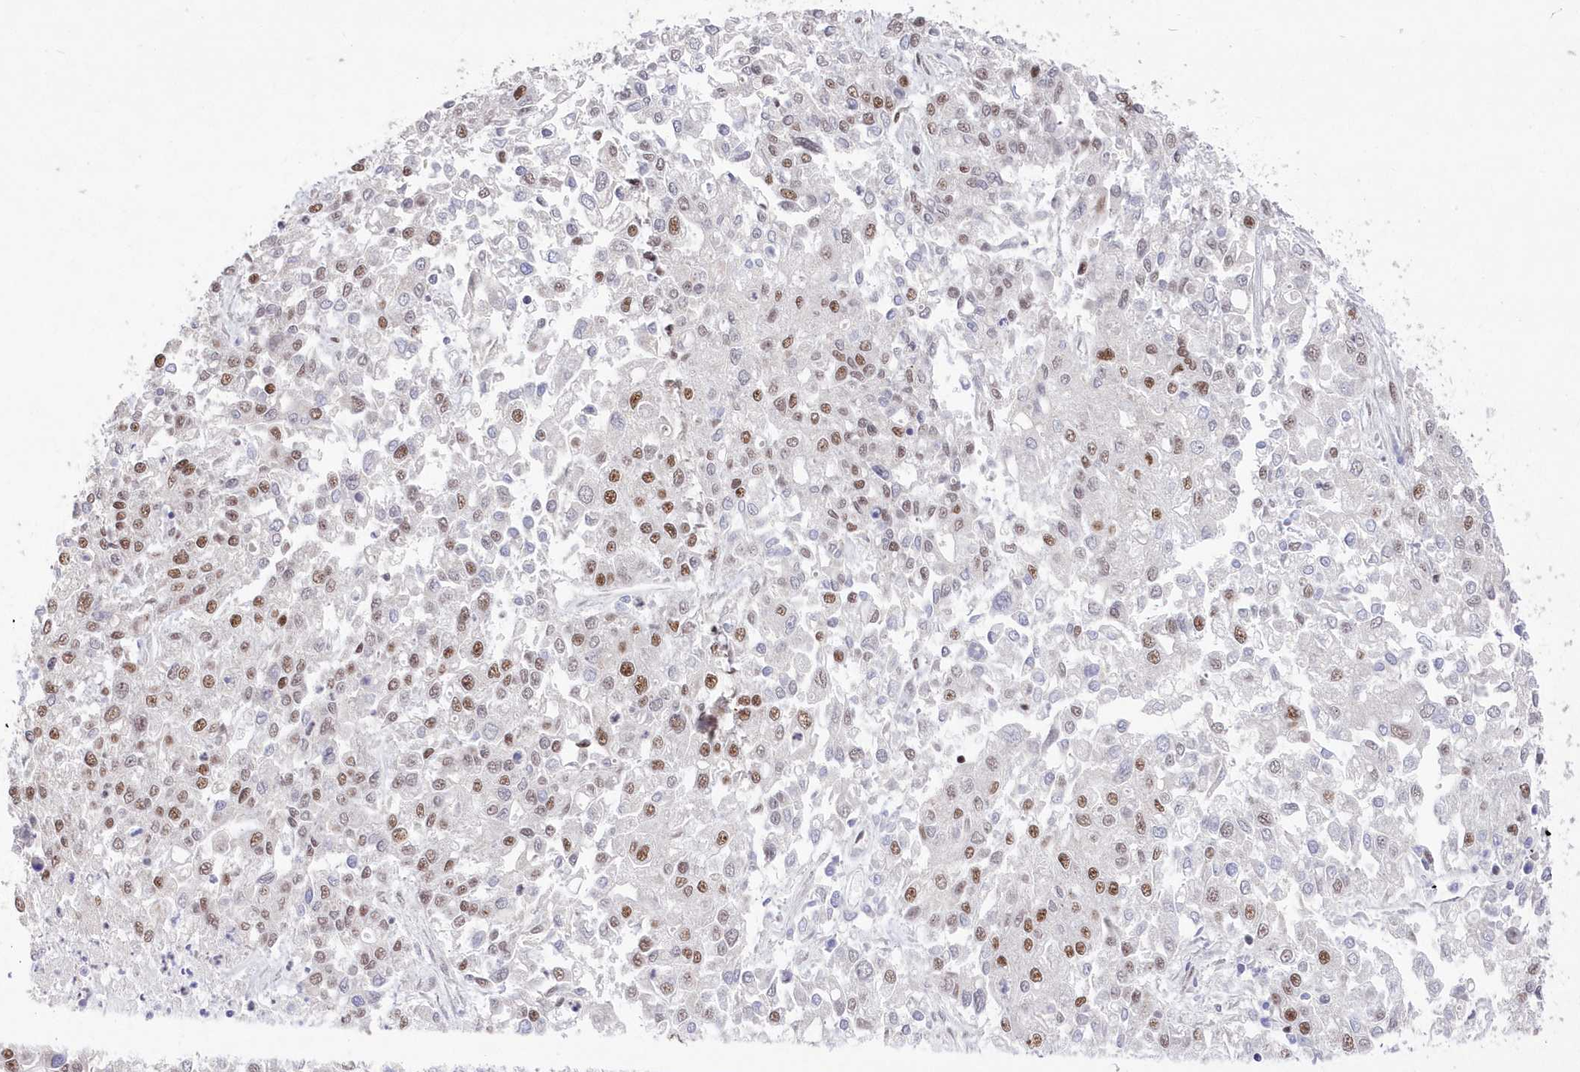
{"staining": {"intensity": "moderate", "quantity": "25%-75%", "location": "nuclear"}, "tissue": "endometrial cancer", "cell_type": "Tumor cells", "image_type": "cancer", "snomed": [{"axis": "morphology", "description": "Adenocarcinoma, NOS"}, {"axis": "topography", "description": "Endometrium"}], "caption": "Protein expression analysis of endometrial cancer displays moderate nuclear positivity in approximately 25%-75% of tumor cells. (brown staining indicates protein expression, while blue staining denotes nuclei).", "gene": "WBP1L", "patient": {"sex": "female", "age": 49}}